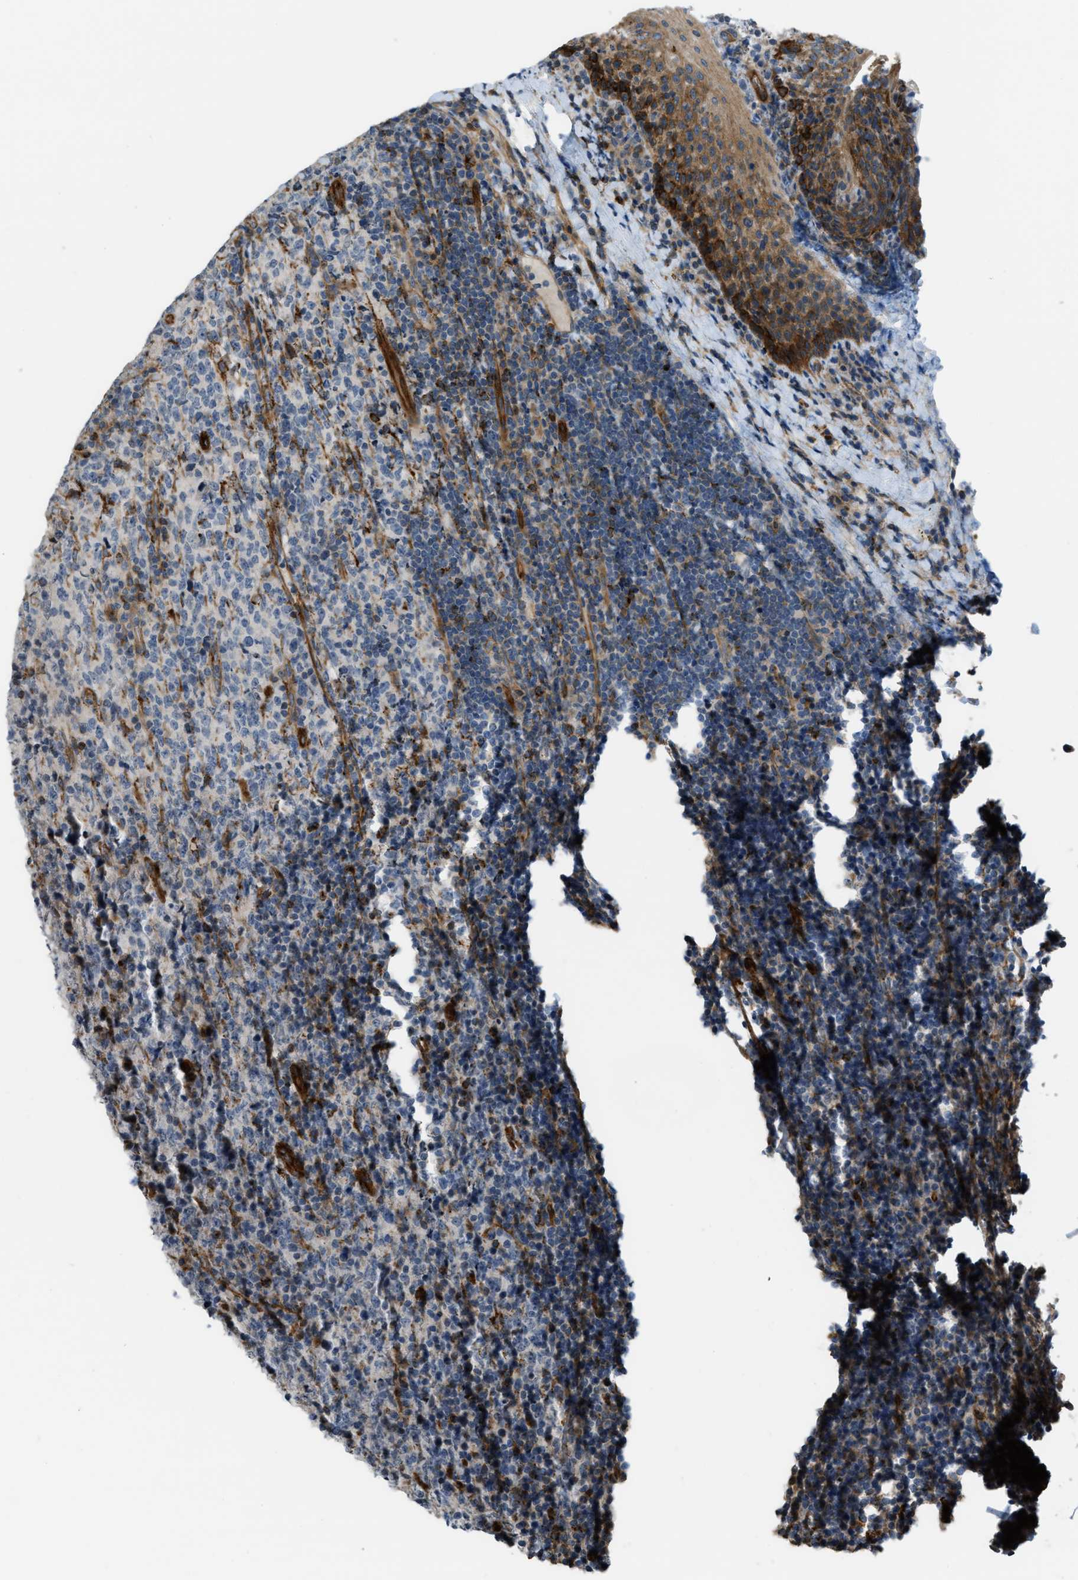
{"staining": {"intensity": "negative", "quantity": "none", "location": "none"}, "tissue": "lymphoma", "cell_type": "Tumor cells", "image_type": "cancer", "snomed": [{"axis": "morphology", "description": "Malignant lymphoma, non-Hodgkin's type, High grade"}, {"axis": "topography", "description": "Tonsil"}], "caption": "Immunohistochemistry of malignant lymphoma, non-Hodgkin's type (high-grade) displays no staining in tumor cells. The staining was performed using DAB to visualize the protein expression in brown, while the nuclei were stained in blue with hematoxylin (Magnification: 20x).", "gene": "KIAA1671", "patient": {"sex": "female", "age": 36}}